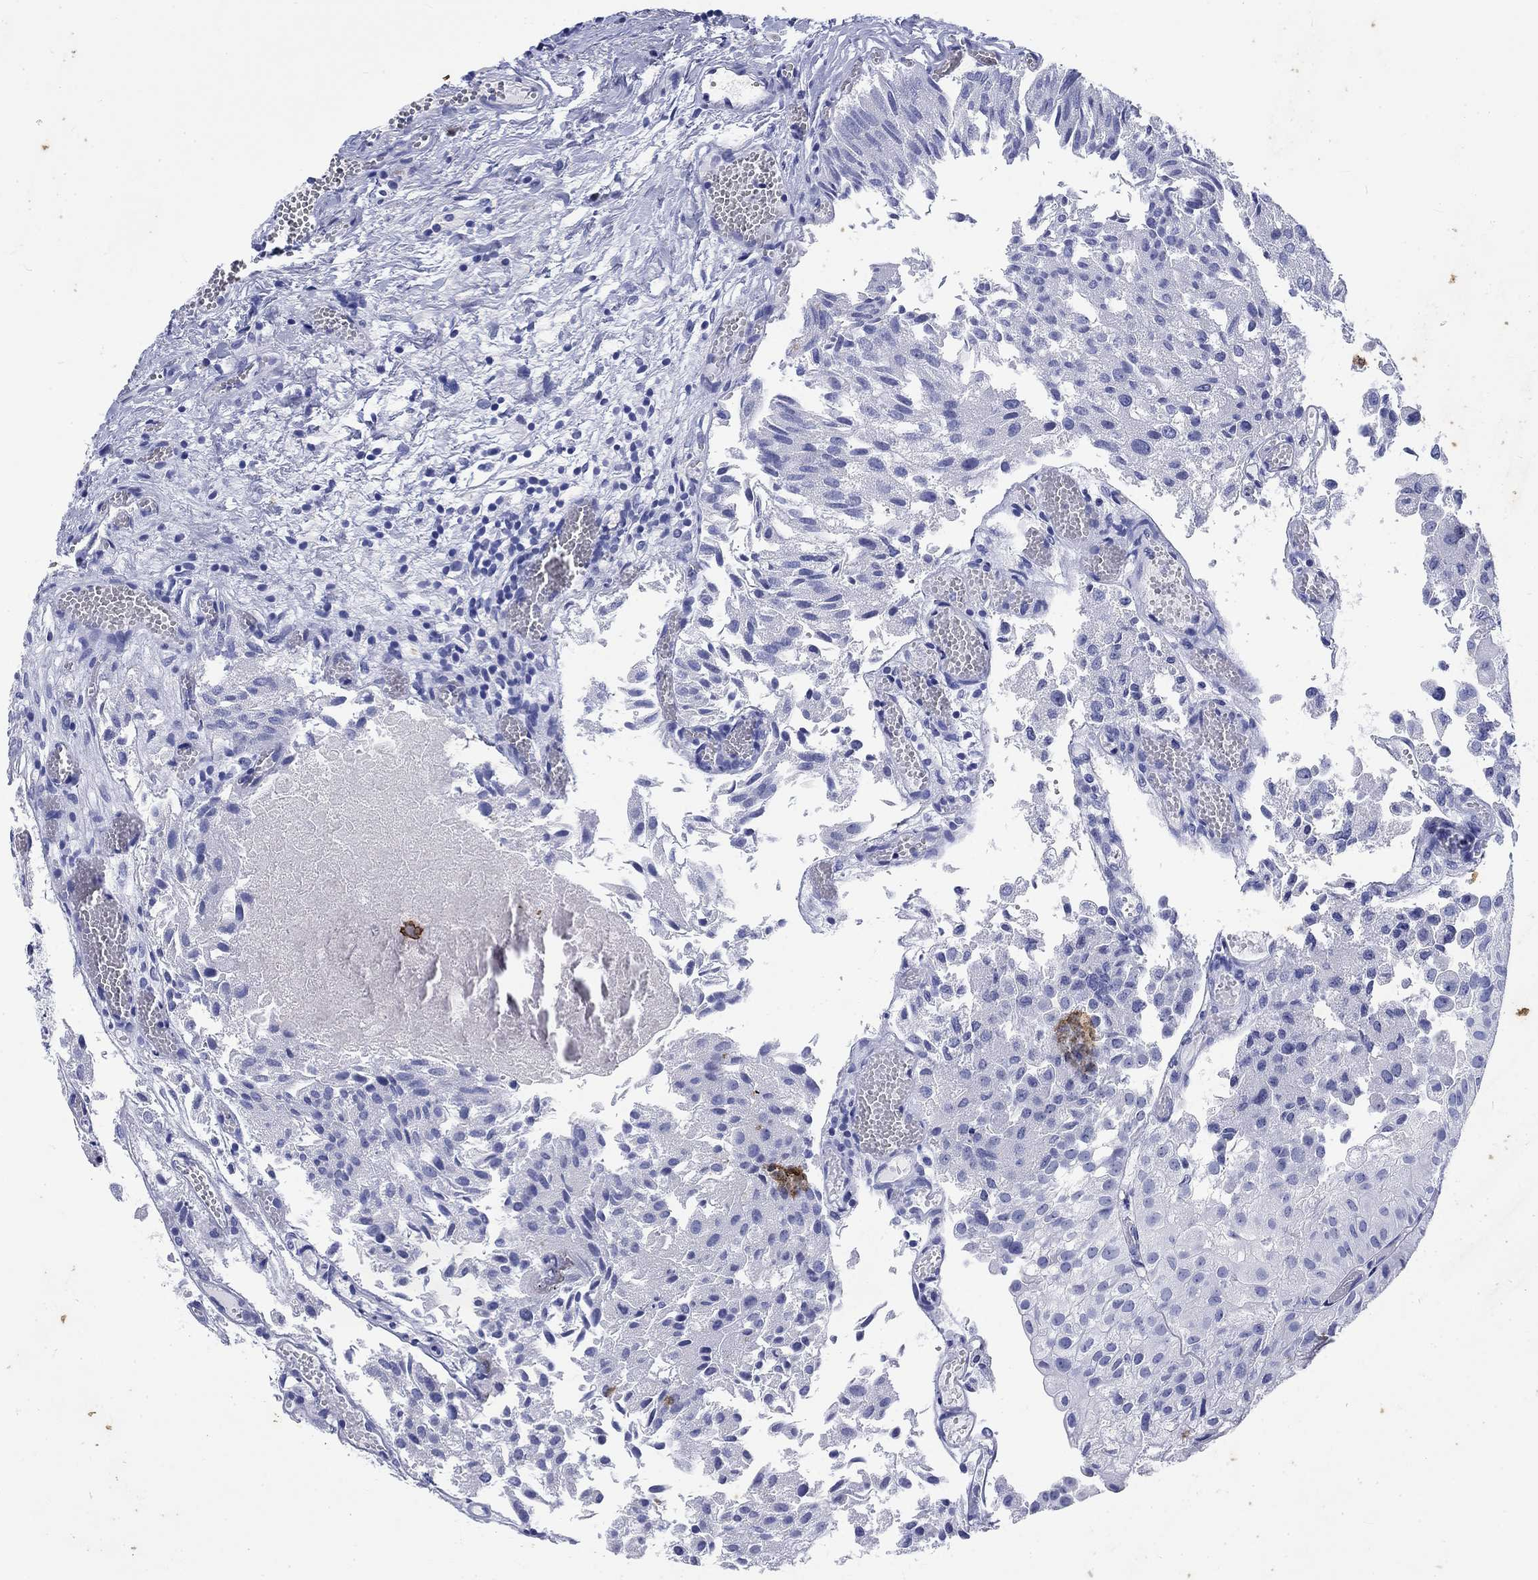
{"staining": {"intensity": "negative", "quantity": "none", "location": "none"}, "tissue": "urothelial cancer", "cell_type": "Tumor cells", "image_type": "cancer", "snomed": [{"axis": "morphology", "description": "Urothelial carcinoma, Low grade"}, {"axis": "topography", "description": "Urinary bladder"}], "caption": "Urothelial cancer stained for a protein using immunohistochemistry demonstrates no positivity tumor cells.", "gene": "KRT76", "patient": {"sex": "female", "age": 78}}